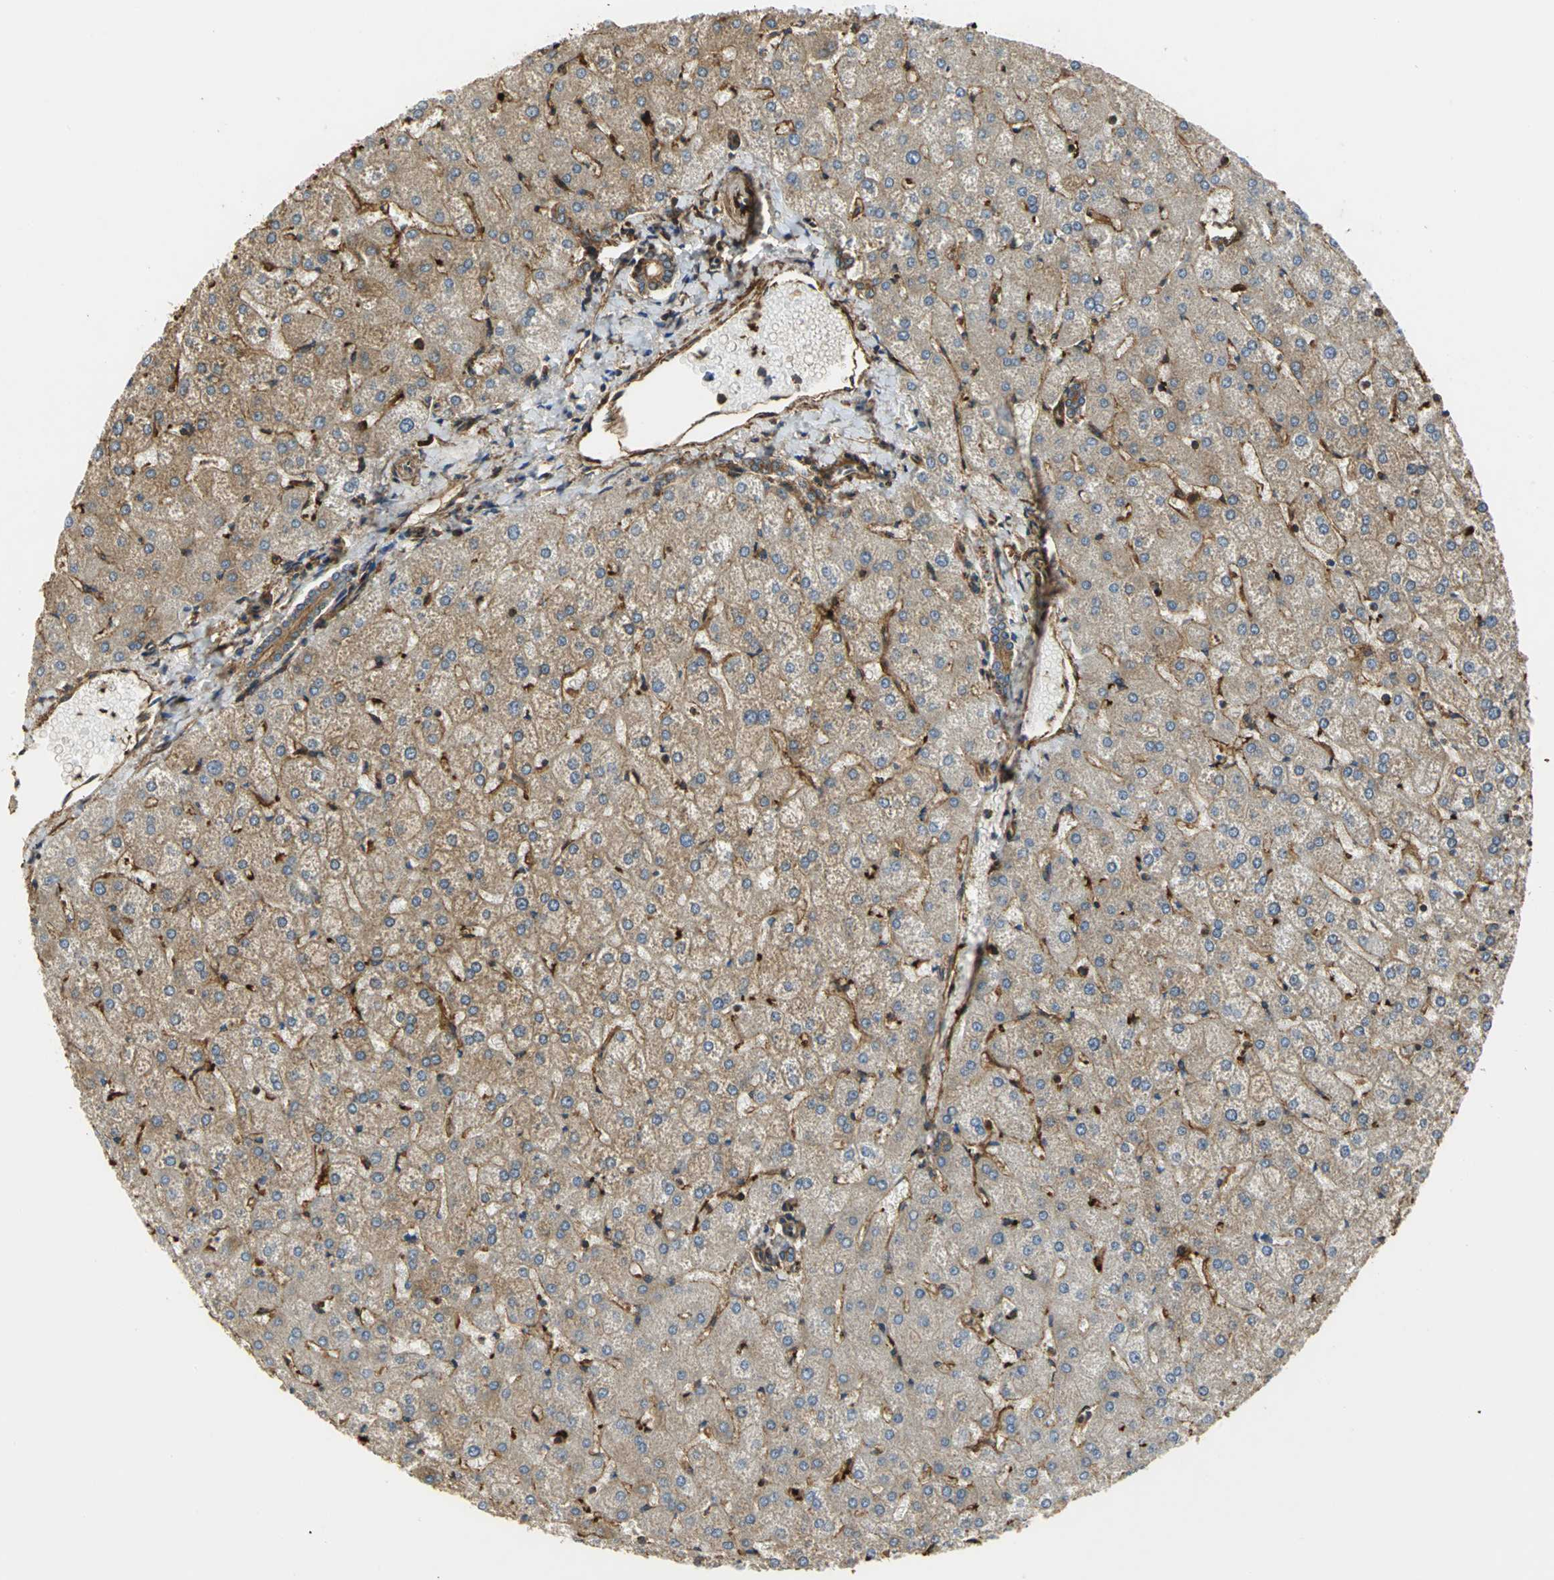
{"staining": {"intensity": "moderate", "quantity": ">75%", "location": "cytoplasmic/membranous"}, "tissue": "liver", "cell_type": "Cholangiocytes", "image_type": "normal", "snomed": [{"axis": "morphology", "description": "Normal tissue, NOS"}, {"axis": "topography", "description": "Liver"}], "caption": "DAB (3,3'-diaminobenzidine) immunohistochemical staining of unremarkable human liver displays moderate cytoplasmic/membranous protein staining in about >75% of cholangiocytes. (DAB IHC with brightfield microscopy, high magnification).", "gene": "TLN1", "patient": {"sex": "female", "age": 32}}